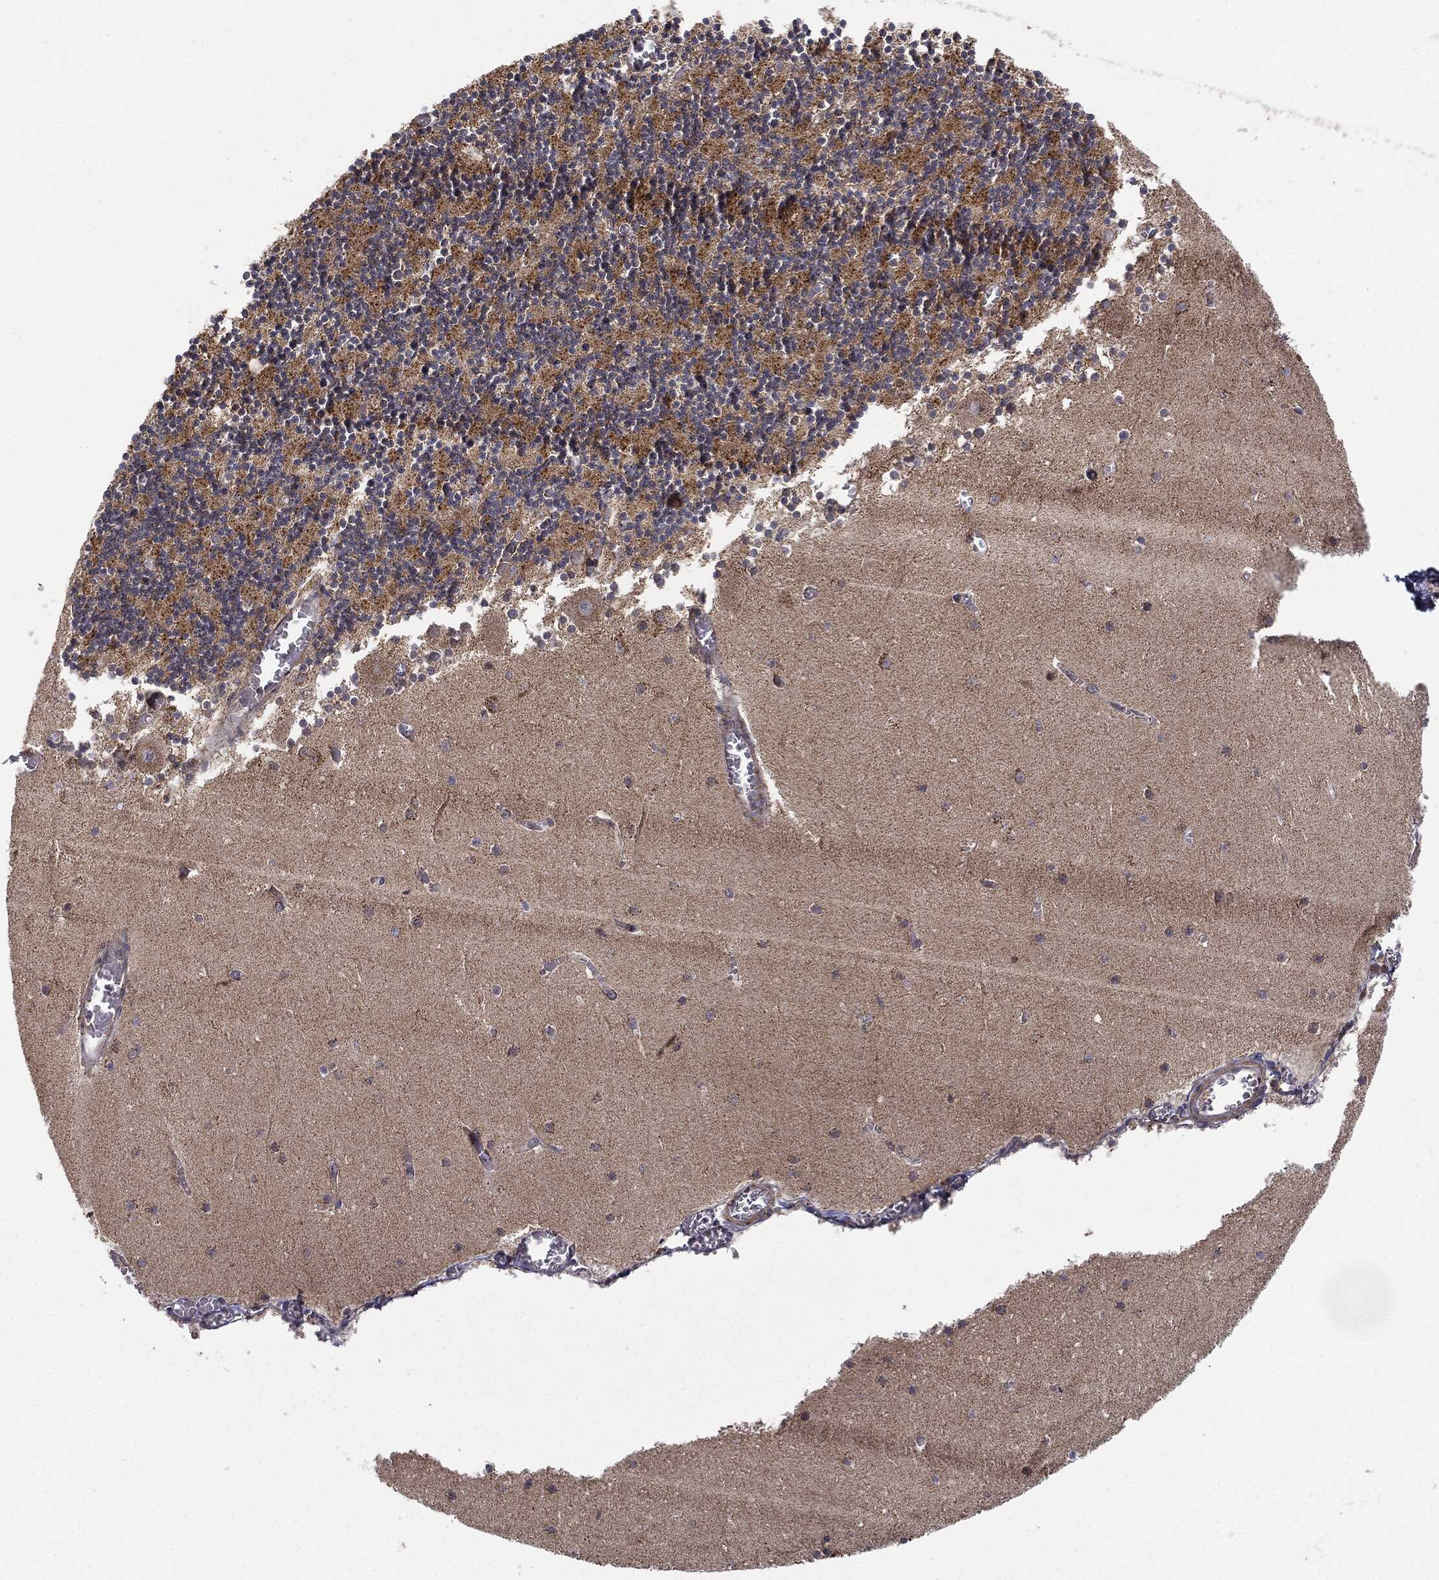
{"staining": {"intensity": "negative", "quantity": "none", "location": "none"}, "tissue": "cerebellum", "cell_type": "Cells in granular layer", "image_type": "normal", "snomed": [{"axis": "morphology", "description": "Normal tissue, NOS"}, {"axis": "topography", "description": "Cerebellum"}], "caption": "Cells in granular layer are negative for brown protein staining in benign cerebellum.", "gene": "MTOR", "patient": {"sex": "female", "age": 28}}